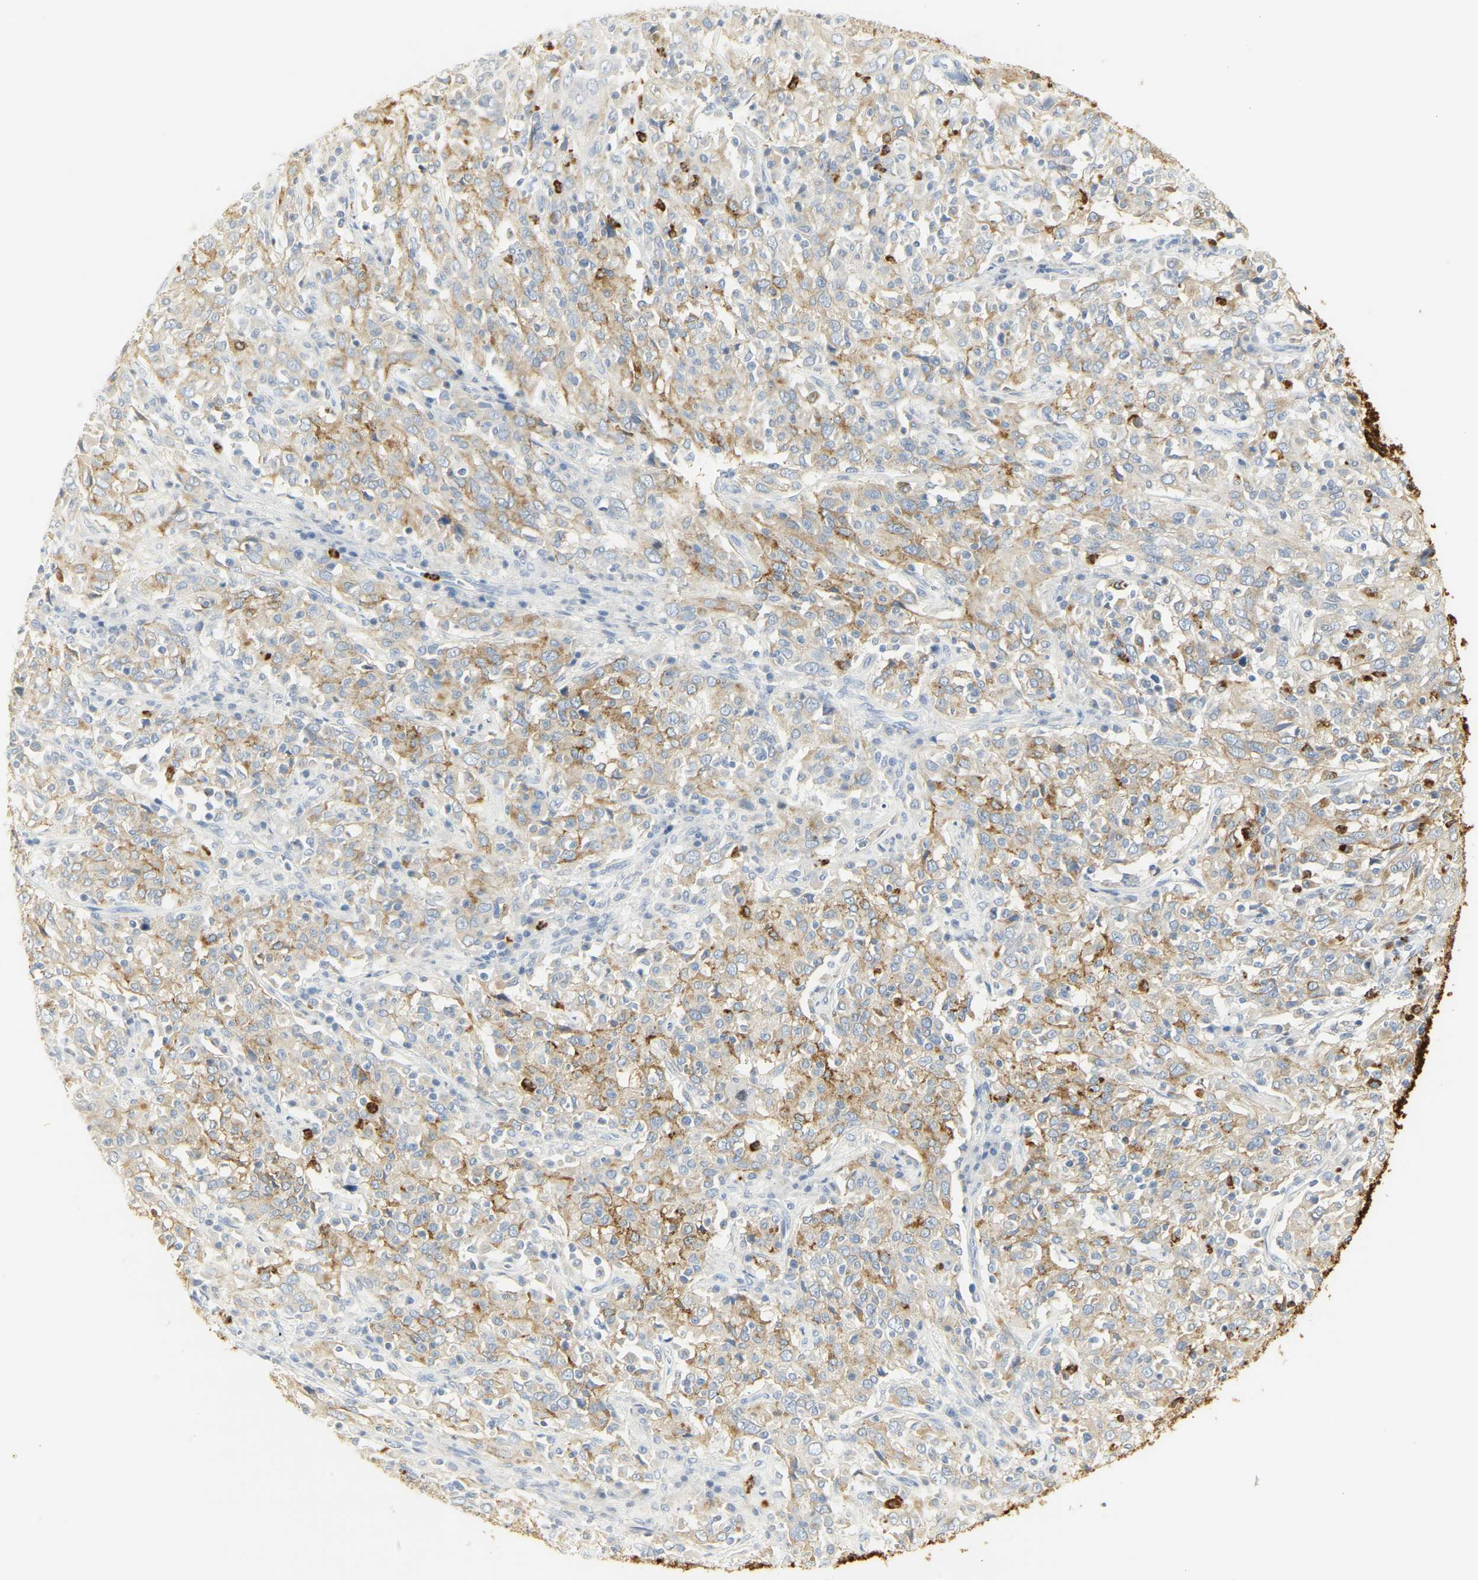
{"staining": {"intensity": "moderate", "quantity": "25%-75%", "location": "cytoplasmic/membranous"}, "tissue": "cervical cancer", "cell_type": "Tumor cells", "image_type": "cancer", "snomed": [{"axis": "morphology", "description": "Squamous cell carcinoma, NOS"}, {"axis": "topography", "description": "Cervix"}], "caption": "The immunohistochemical stain labels moderate cytoplasmic/membranous expression in tumor cells of cervical cancer tissue.", "gene": "CEACAM5", "patient": {"sex": "female", "age": 46}}